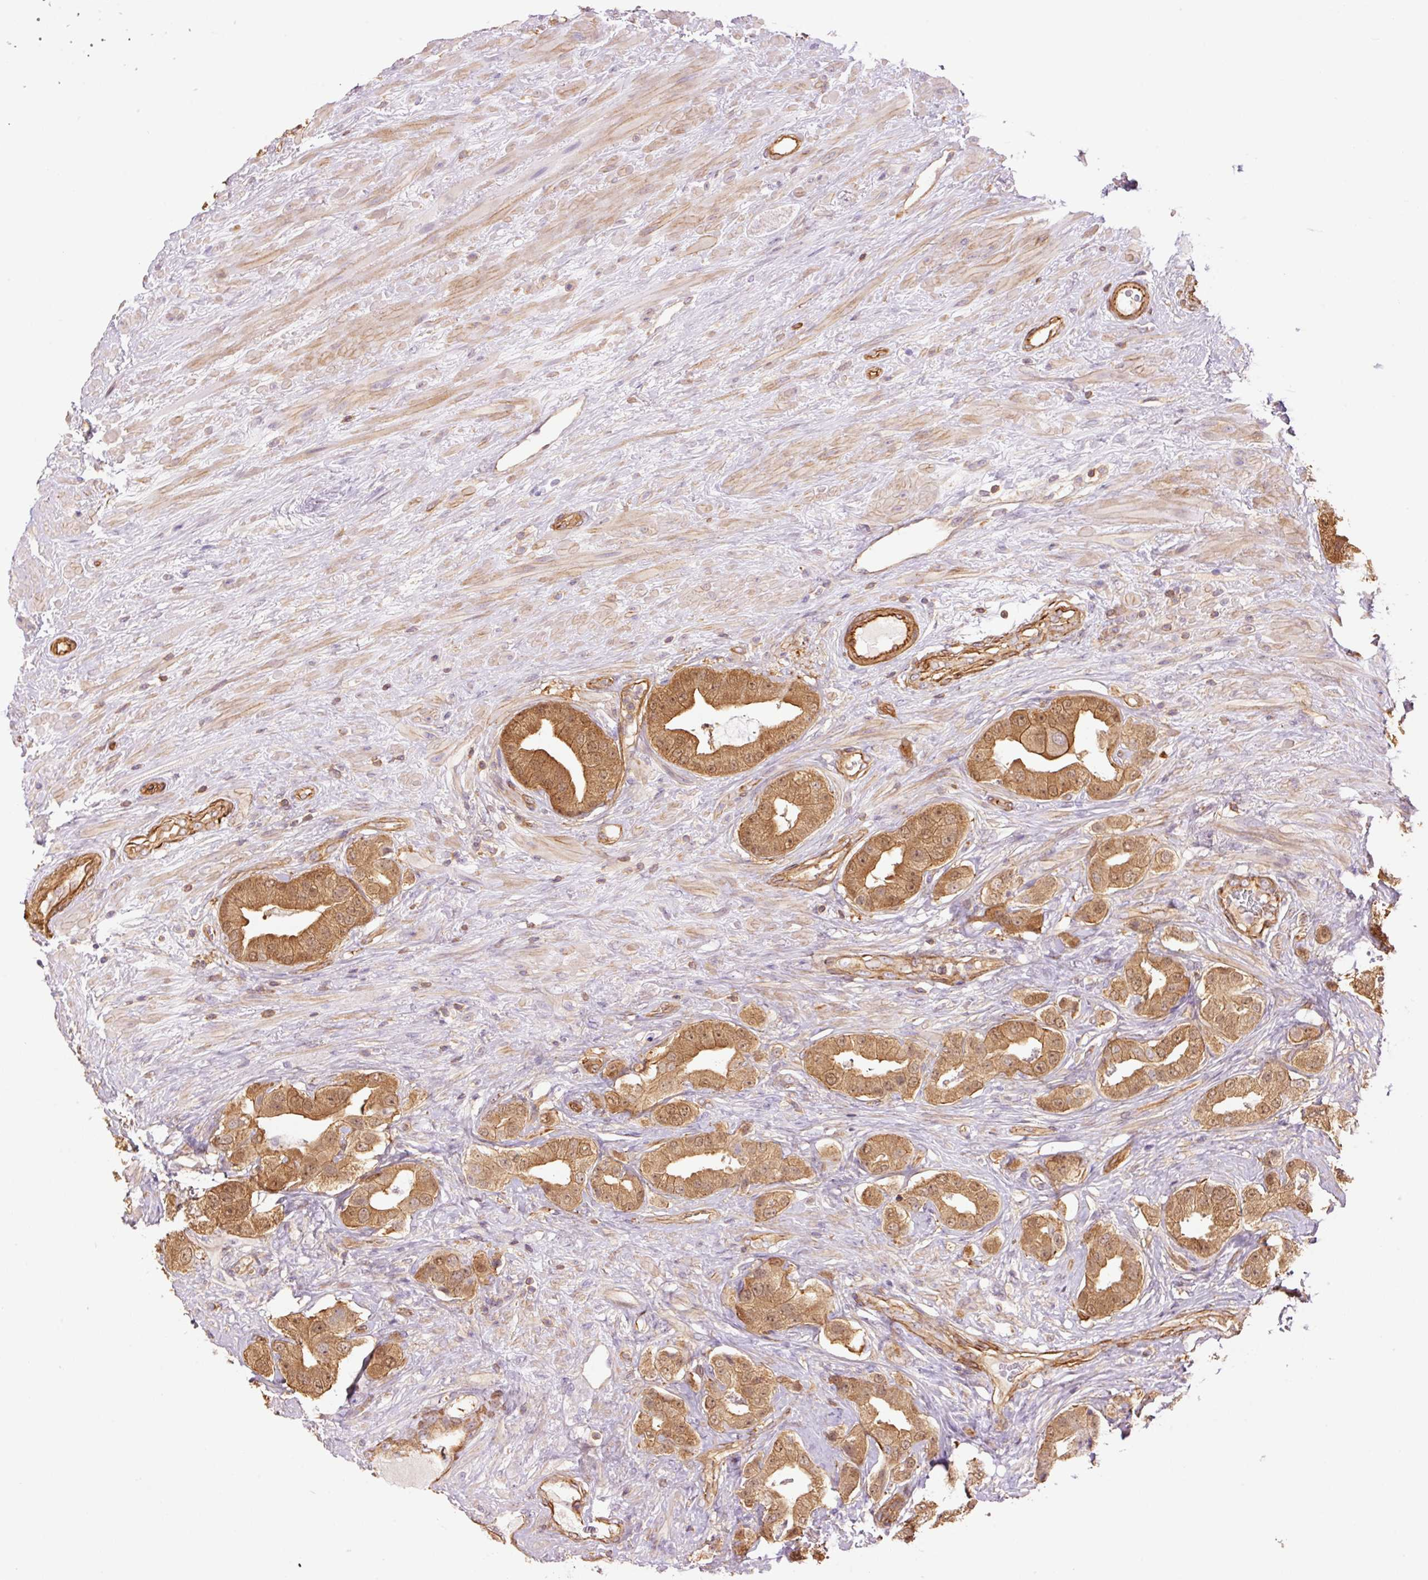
{"staining": {"intensity": "moderate", "quantity": ">75%", "location": "cytoplasmic/membranous,nuclear"}, "tissue": "prostate cancer", "cell_type": "Tumor cells", "image_type": "cancer", "snomed": [{"axis": "morphology", "description": "Adenocarcinoma, High grade"}, {"axis": "topography", "description": "Prostate"}], "caption": "About >75% of tumor cells in adenocarcinoma (high-grade) (prostate) show moderate cytoplasmic/membranous and nuclear protein staining as visualized by brown immunohistochemical staining.", "gene": "PPP1R1B", "patient": {"sex": "male", "age": 63}}